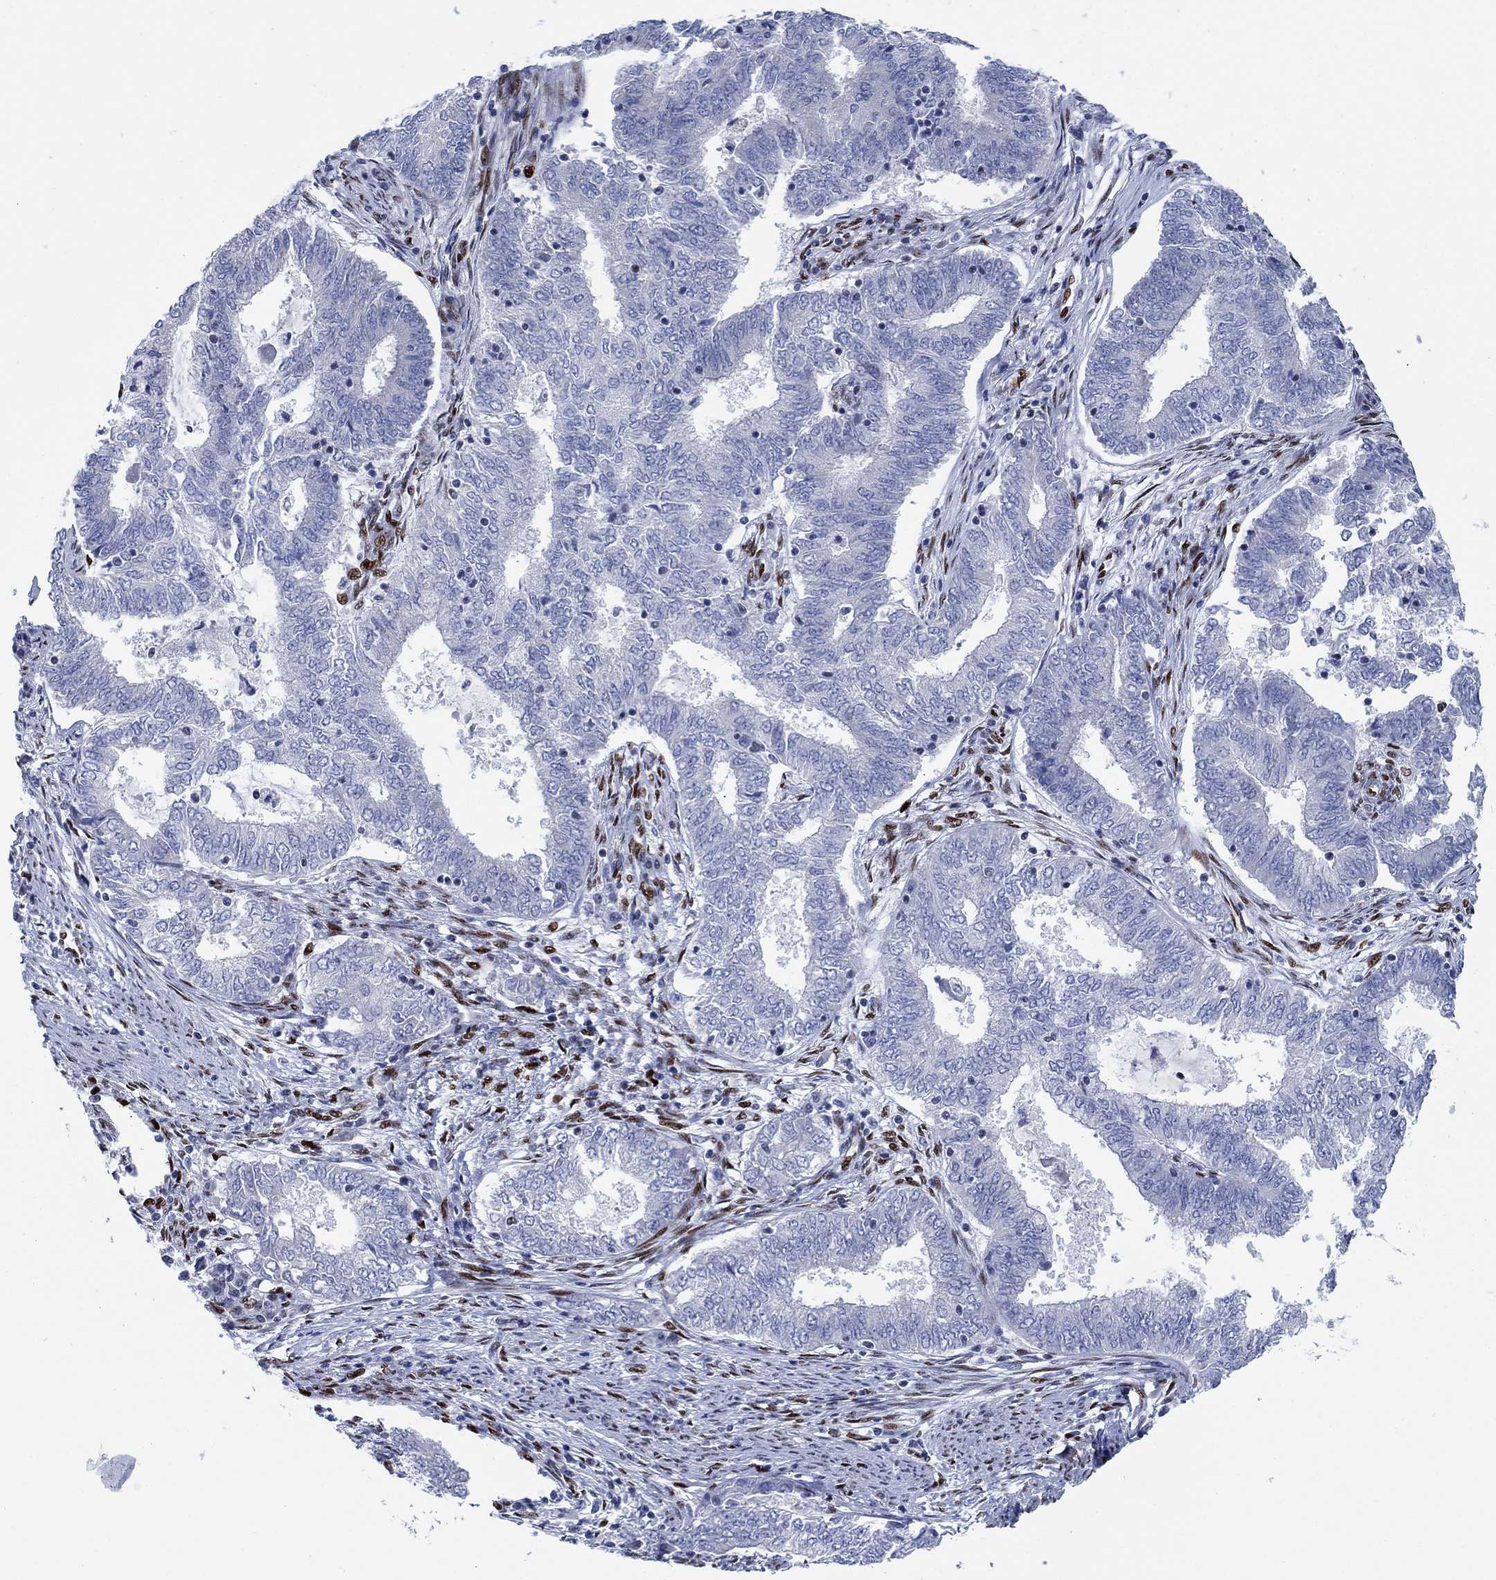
{"staining": {"intensity": "negative", "quantity": "none", "location": "none"}, "tissue": "endometrial cancer", "cell_type": "Tumor cells", "image_type": "cancer", "snomed": [{"axis": "morphology", "description": "Adenocarcinoma, NOS"}, {"axis": "topography", "description": "Endometrium"}], "caption": "High magnification brightfield microscopy of adenocarcinoma (endometrial) stained with DAB (3,3'-diaminobenzidine) (brown) and counterstained with hematoxylin (blue): tumor cells show no significant positivity.", "gene": "ZEB1", "patient": {"sex": "female", "age": 62}}